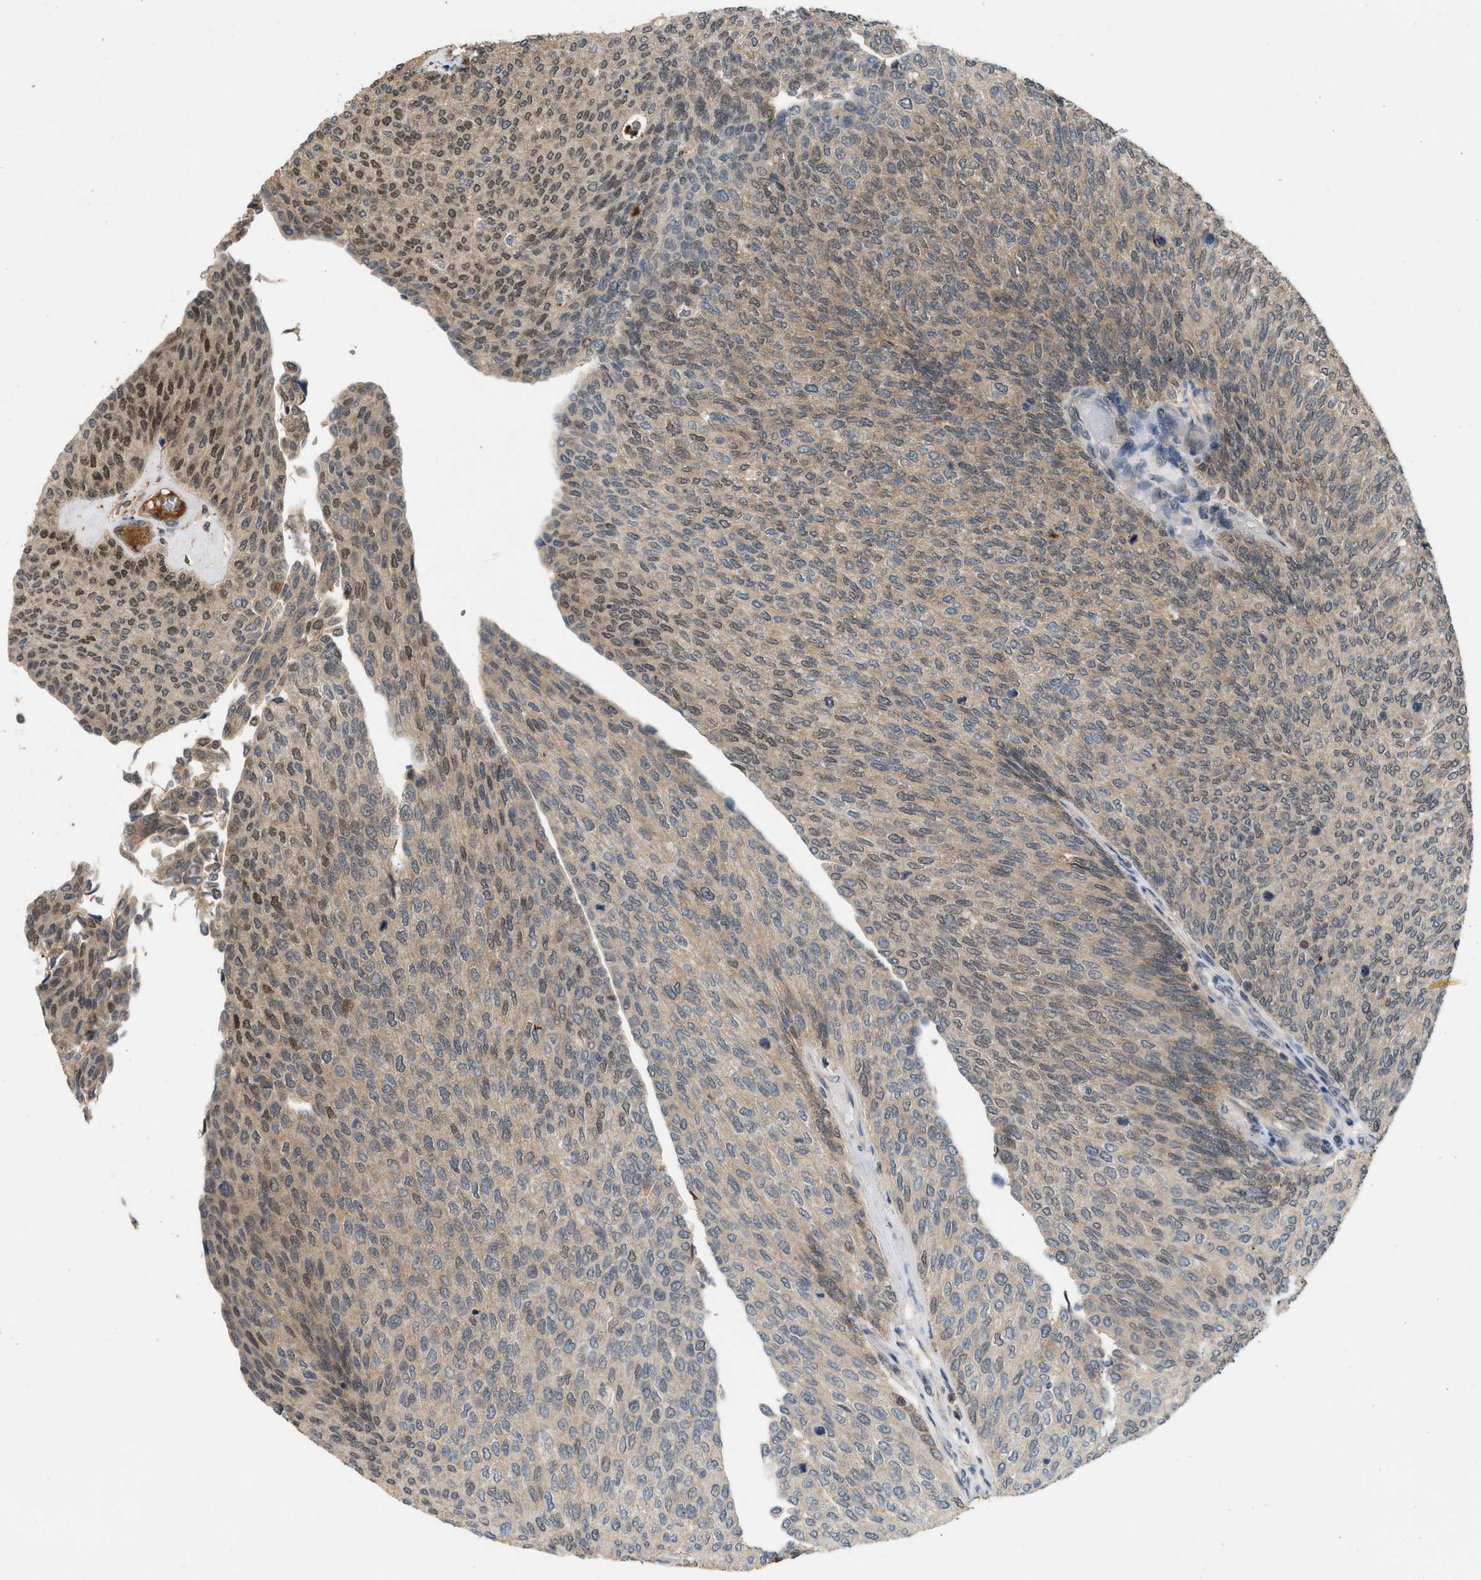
{"staining": {"intensity": "moderate", "quantity": "25%-75%", "location": "cytoplasmic/membranous,nuclear"}, "tissue": "urothelial cancer", "cell_type": "Tumor cells", "image_type": "cancer", "snomed": [{"axis": "morphology", "description": "Urothelial carcinoma, Low grade"}, {"axis": "topography", "description": "Urinary bladder"}], "caption": "There is medium levels of moderate cytoplasmic/membranous and nuclear positivity in tumor cells of urothelial cancer, as demonstrated by immunohistochemical staining (brown color).", "gene": "RUSC2", "patient": {"sex": "female", "age": 79}}